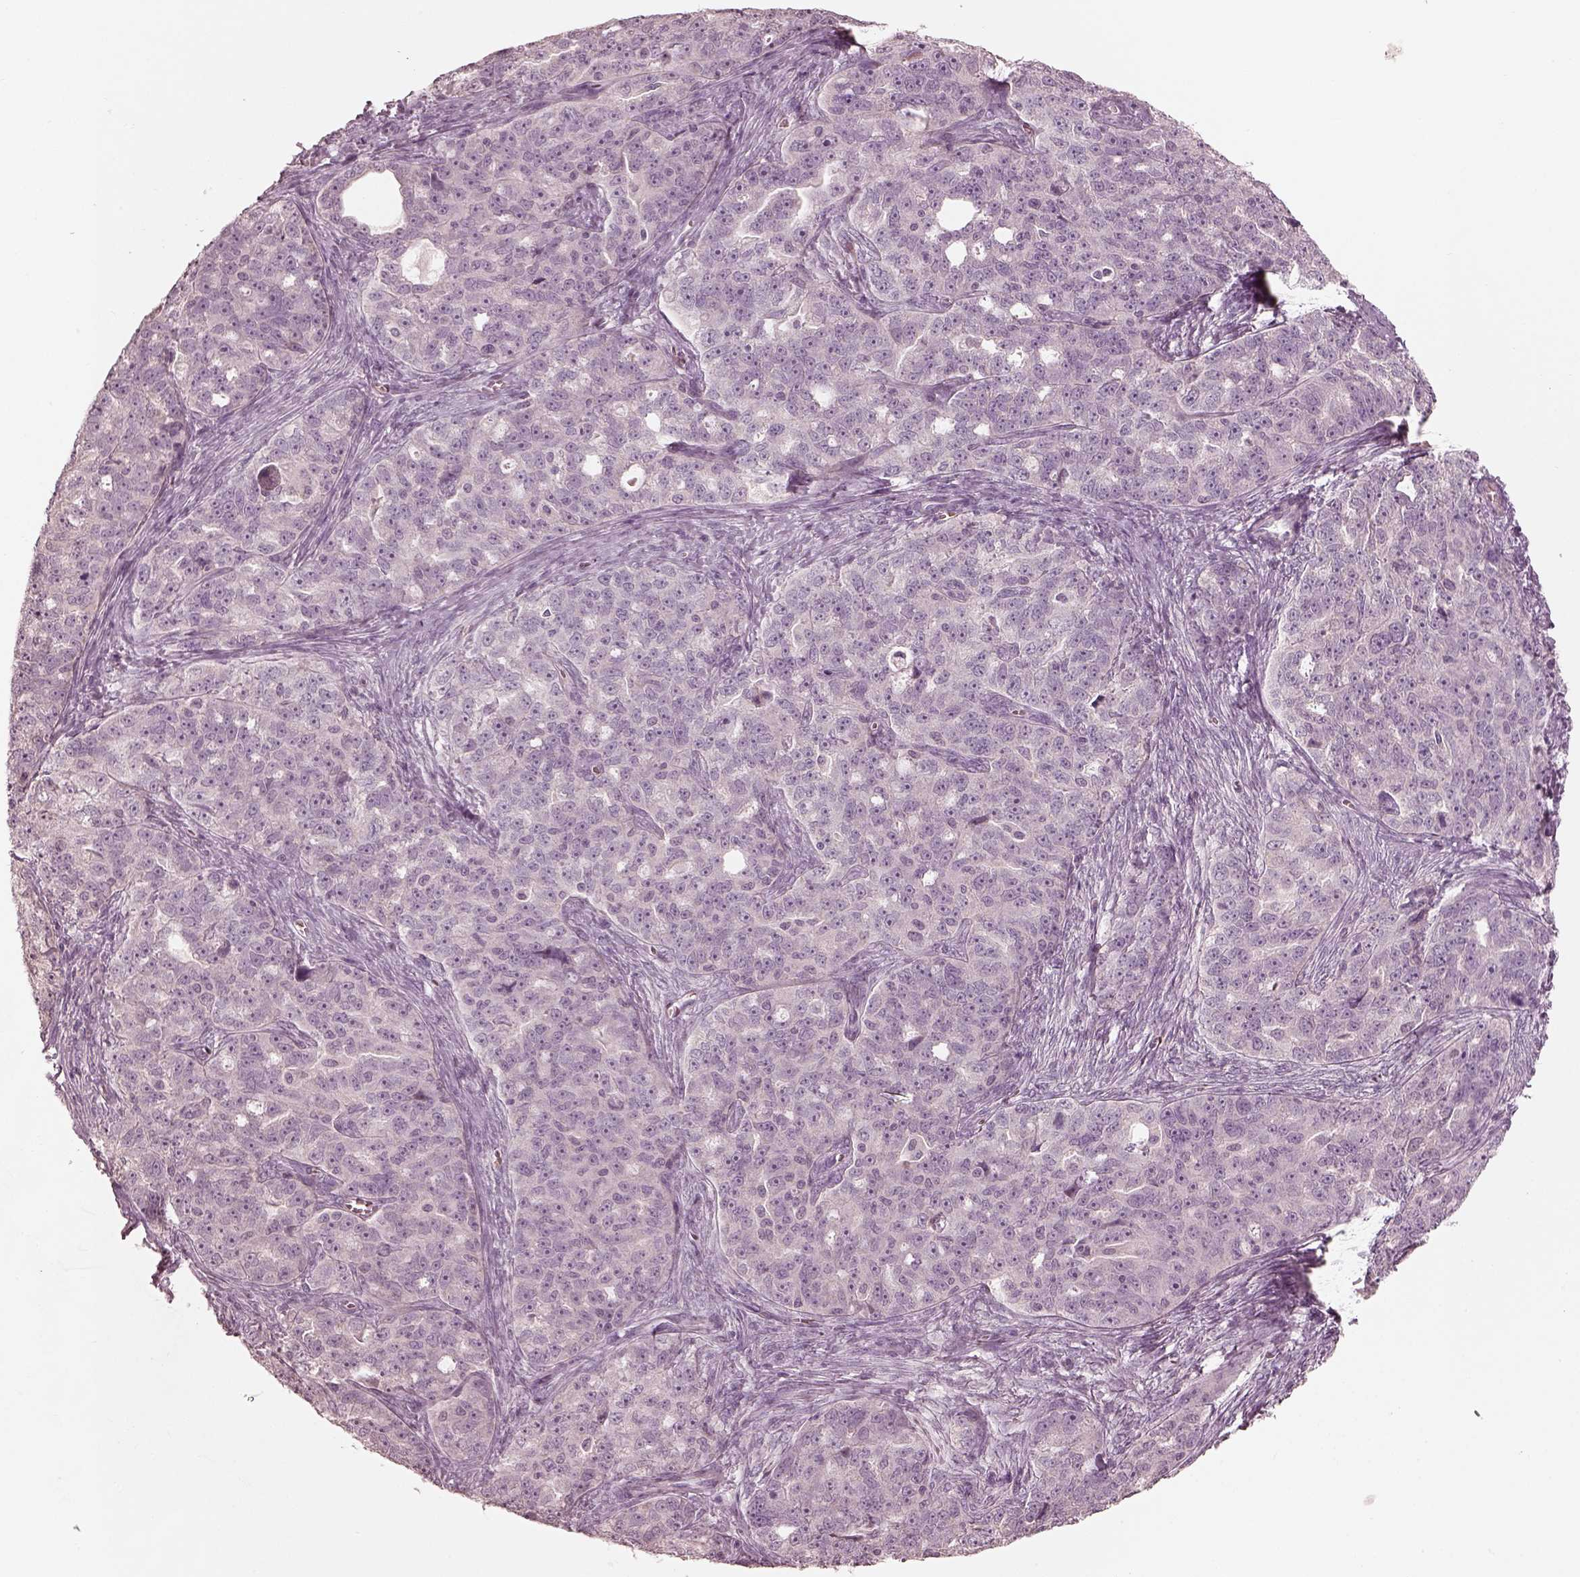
{"staining": {"intensity": "negative", "quantity": "none", "location": "none"}, "tissue": "ovarian cancer", "cell_type": "Tumor cells", "image_type": "cancer", "snomed": [{"axis": "morphology", "description": "Cystadenocarcinoma, serous, NOS"}, {"axis": "topography", "description": "Ovary"}], "caption": "Micrograph shows no protein positivity in tumor cells of ovarian cancer (serous cystadenocarcinoma) tissue.", "gene": "ANKLE1", "patient": {"sex": "female", "age": 51}}